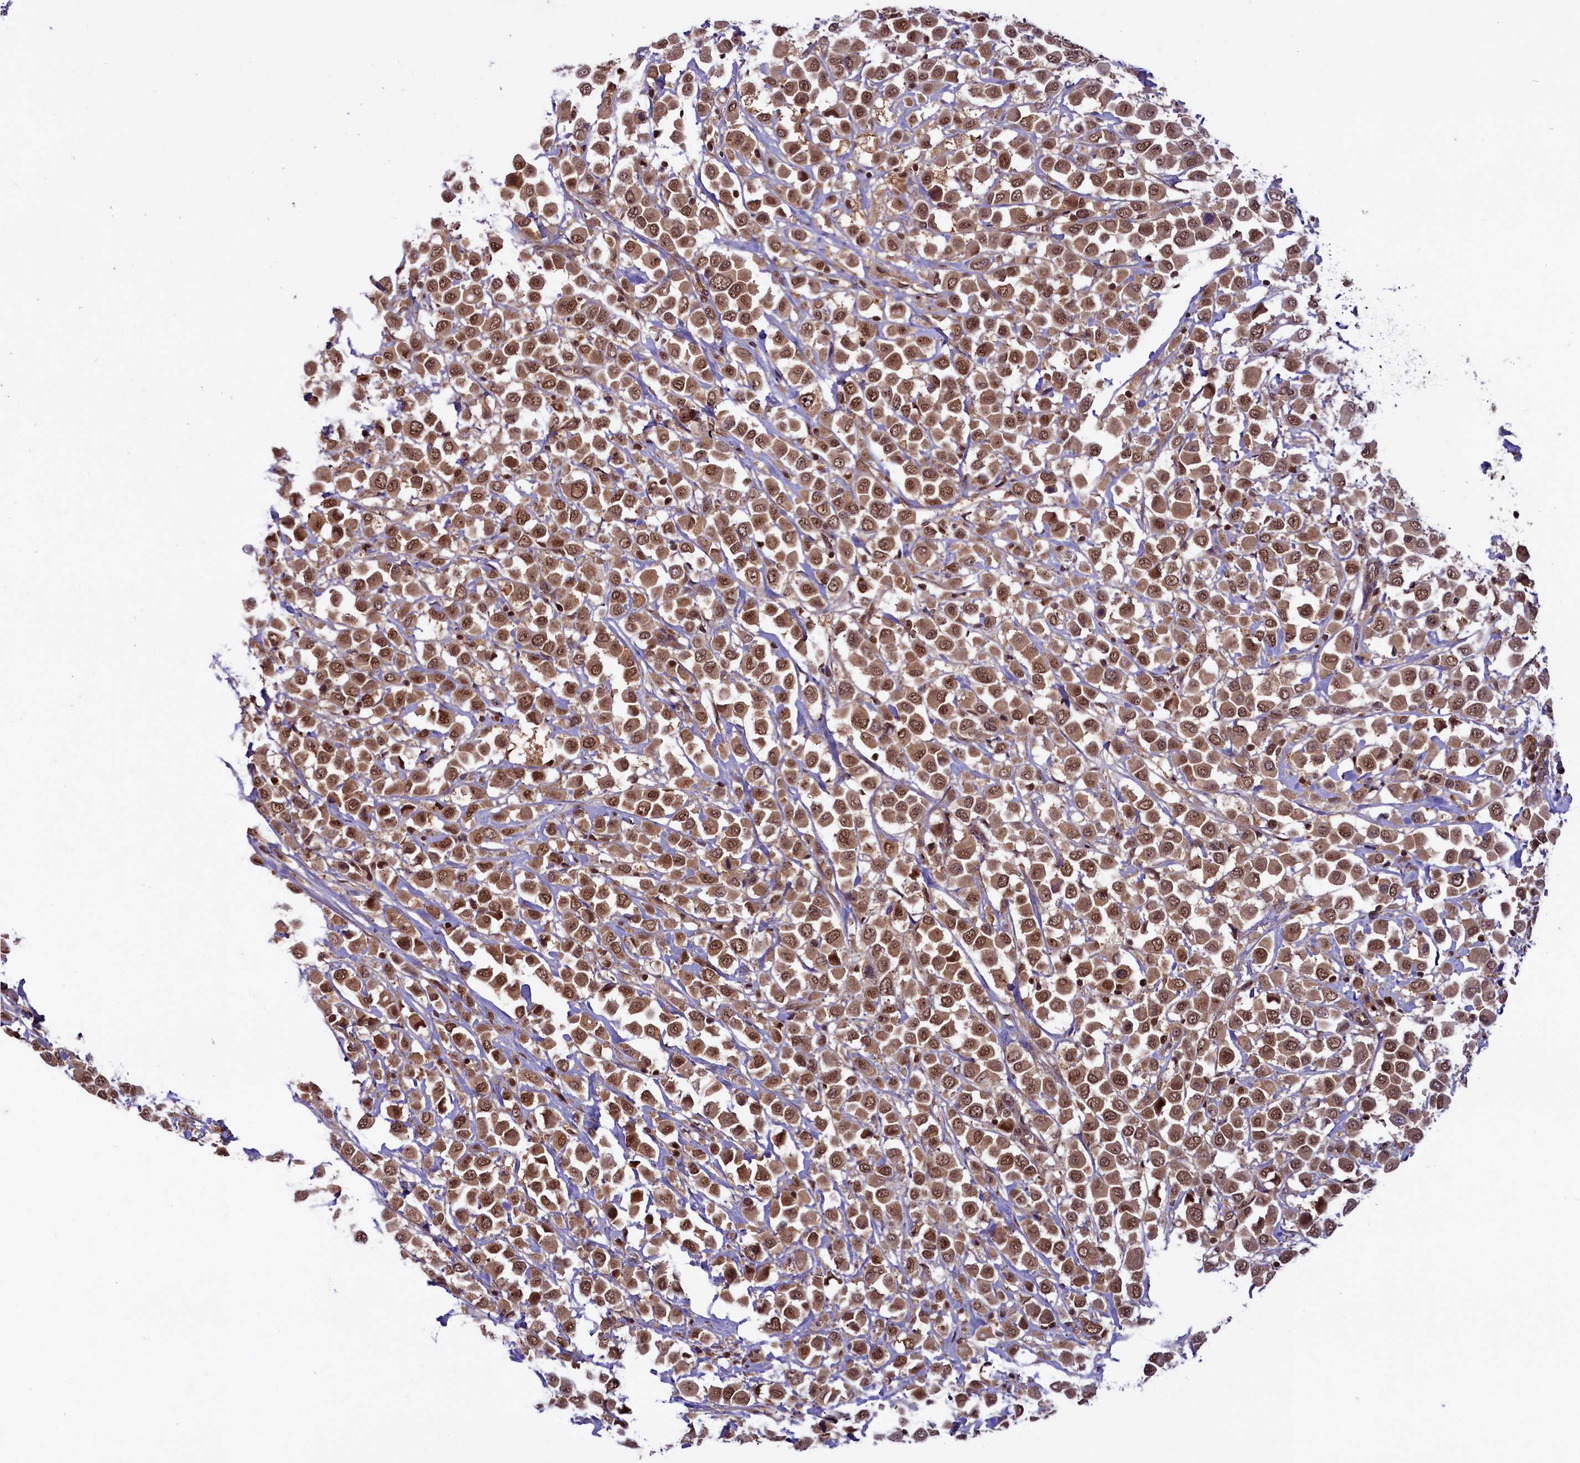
{"staining": {"intensity": "moderate", "quantity": ">75%", "location": "cytoplasmic/membranous,nuclear"}, "tissue": "breast cancer", "cell_type": "Tumor cells", "image_type": "cancer", "snomed": [{"axis": "morphology", "description": "Duct carcinoma"}, {"axis": "topography", "description": "Breast"}], "caption": "DAB immunohistochemical staining of breast cancer reveals moderate cytoplasmic/membranous and nuclear protein positivity in about >75% of tumor cells.", "gene": "SLC7A6OS", "patient": {"sex": "female", "age": 61}}